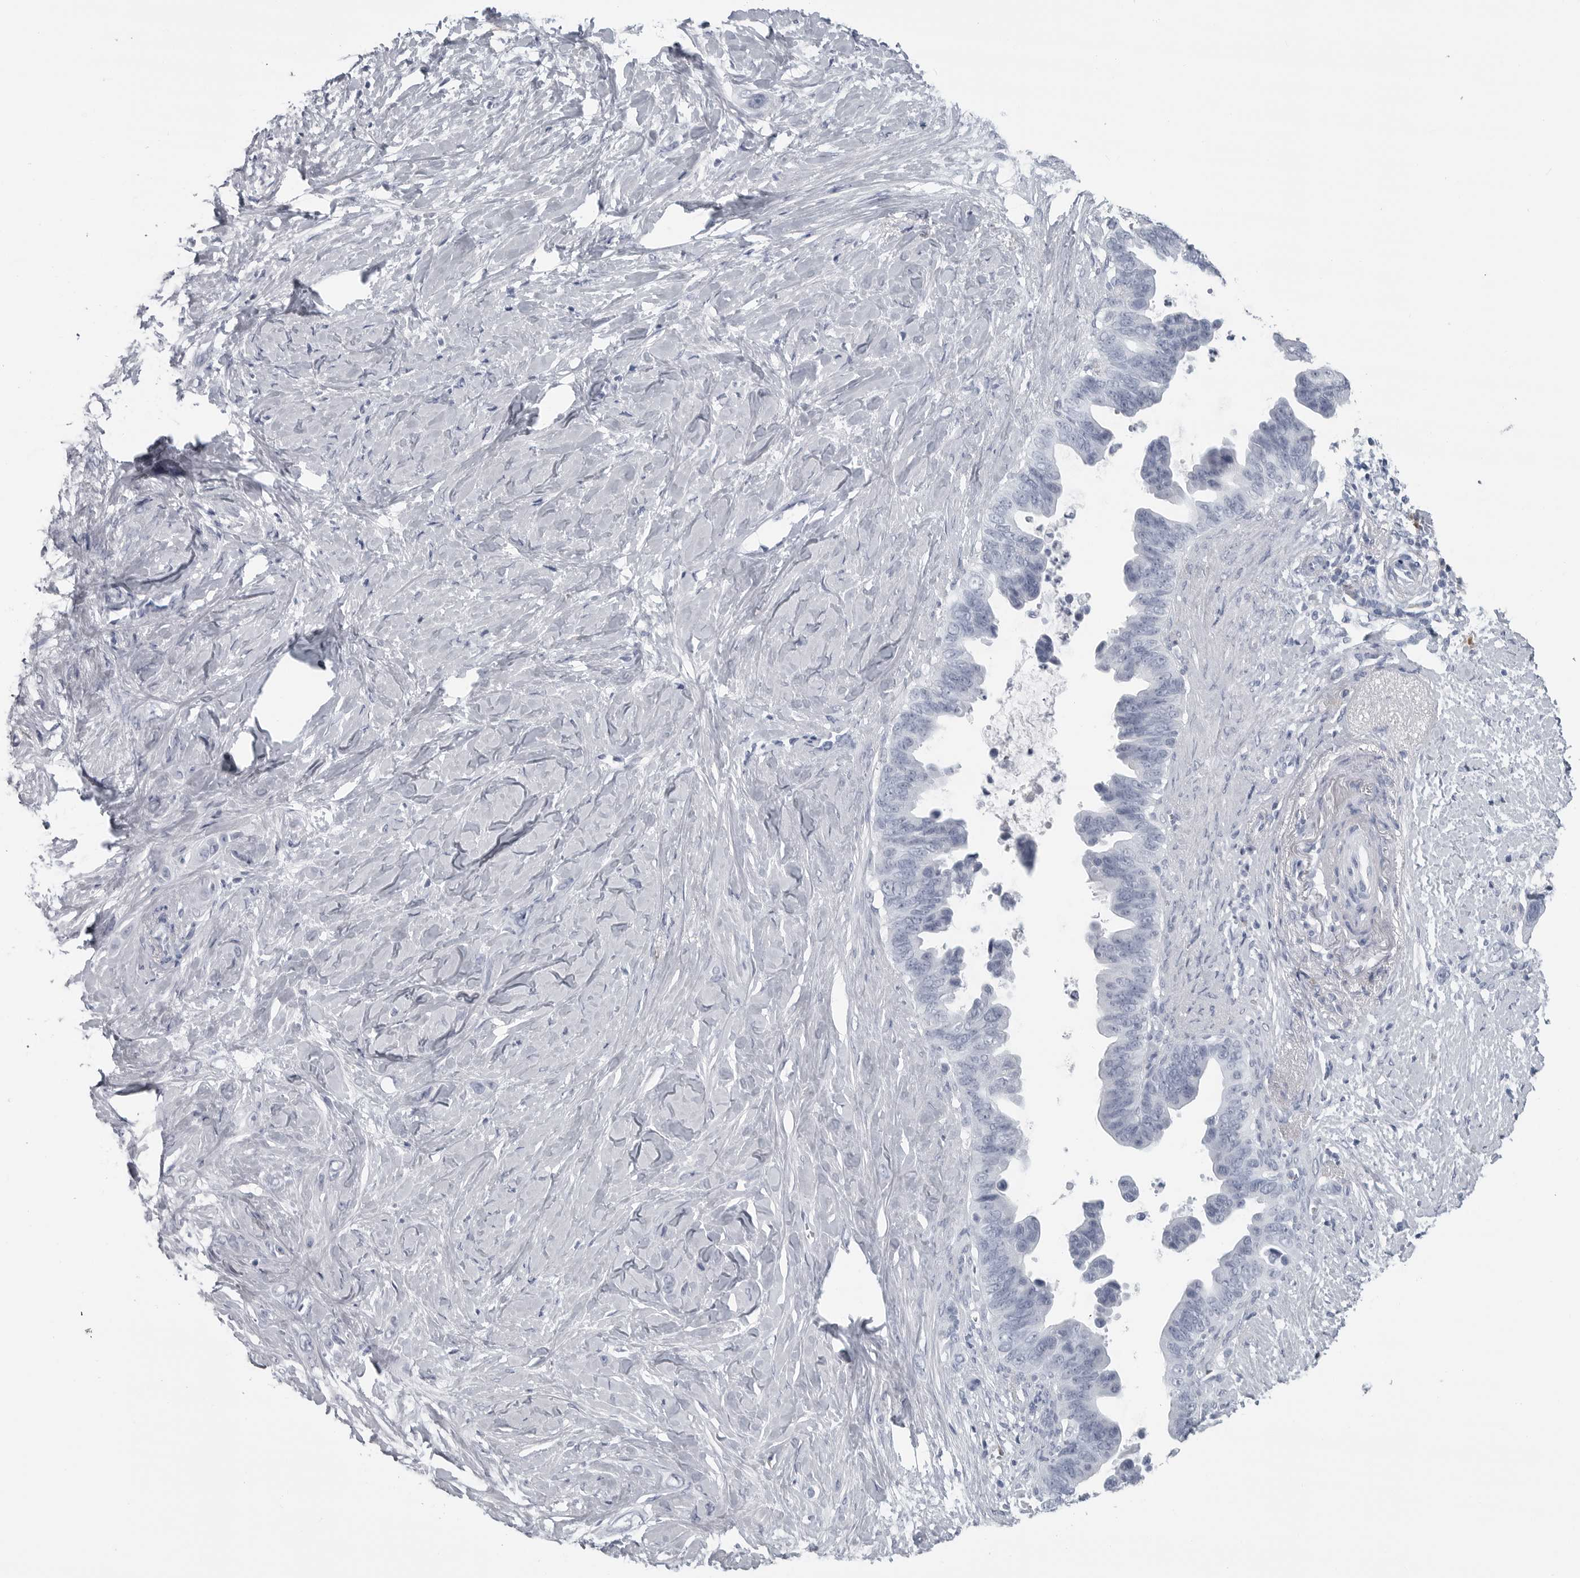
{"staining": {"intensity": "negative", "quantity": "none", "location": "none"}, "tissue": "pancreatic cancer", "cell_type": "Tumor cells", "image_type": "cancer", "snomed": [{"axis": "morphology", "description": "Adenocarcinoma, NOS"}, {"axis": "topography", "description": "Pancreas"}], "caption": "This is an IHC image of human pancreatic adenocarcinoma. There is no expression in tumor cells.", "gene": "AMPD1", "patient": {"sex": "female", "age": 72}}